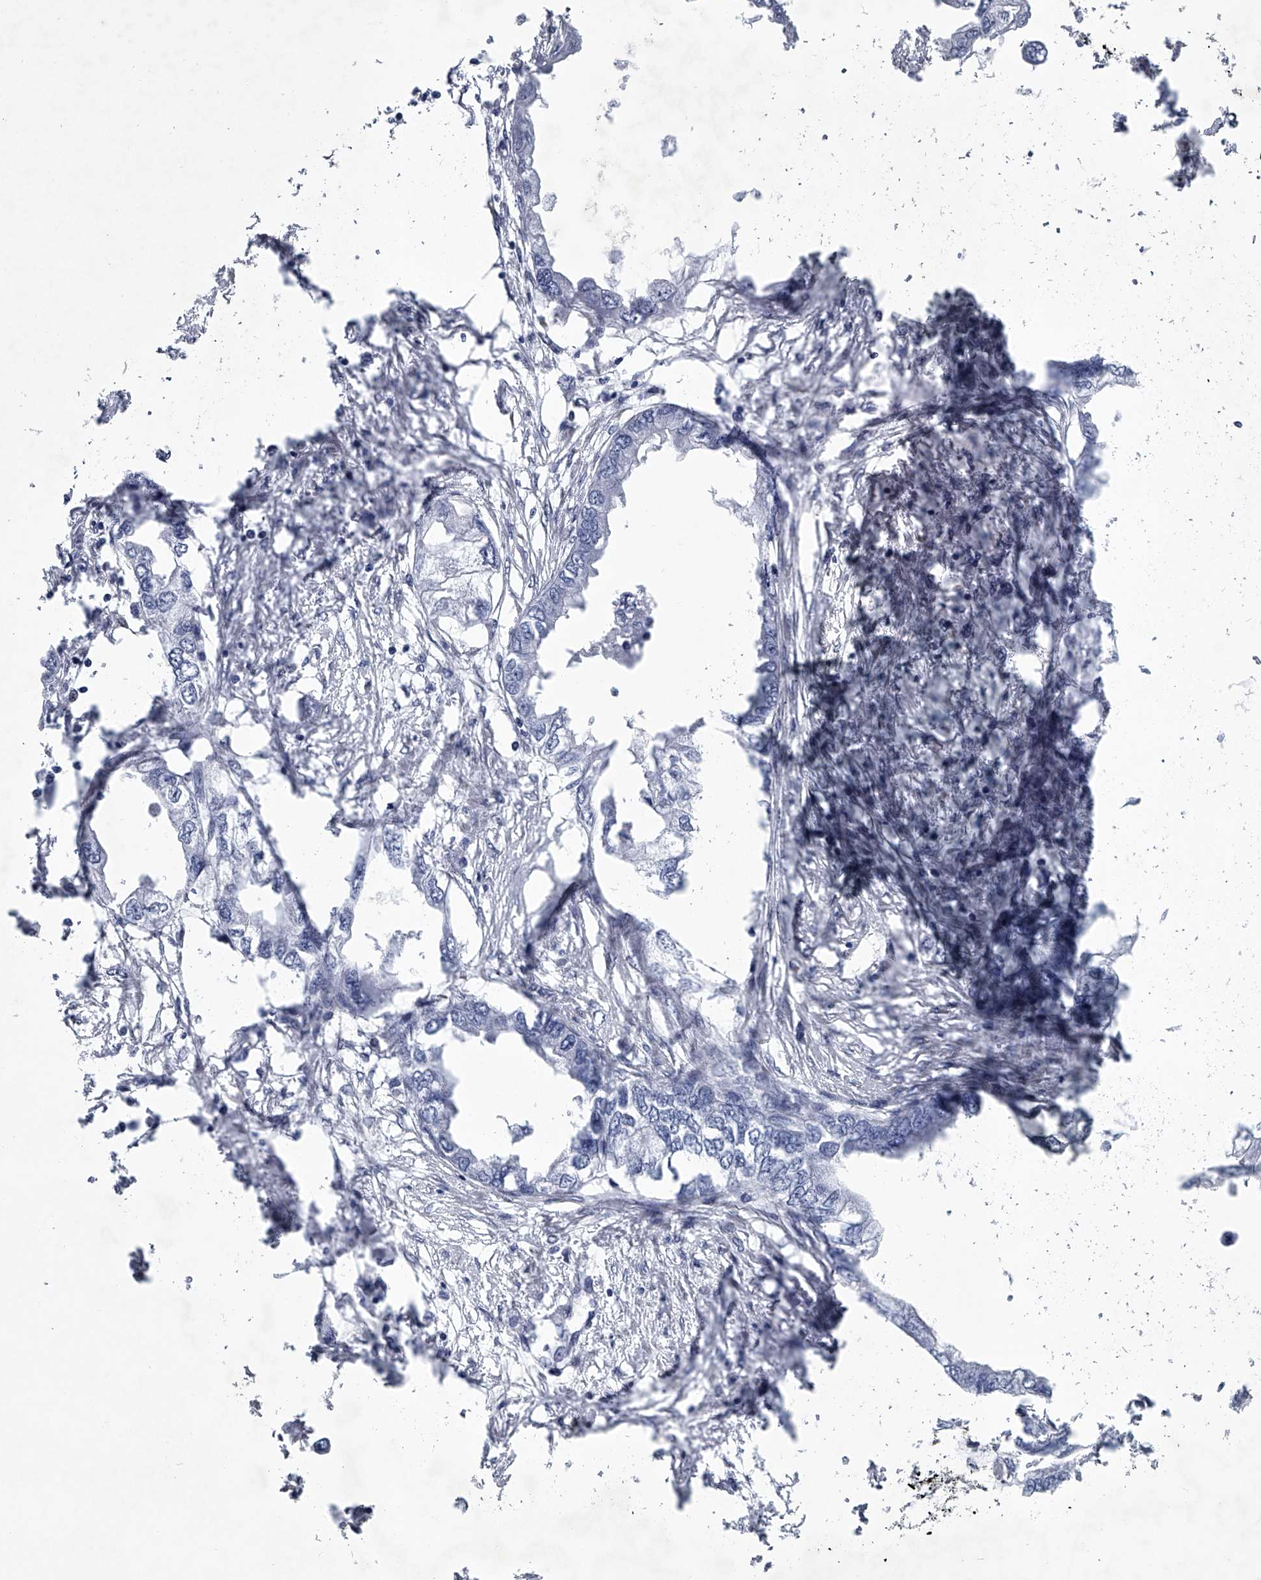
{"staining": {"intensity": "negative", "quantity": "none", "location": "none"}, "tissue": "endometrial cancer", "cell_type": "Tumor cells", "image_type": "cancer", "snomed": [{"axis": "morphology", "description": "Adenocarcinoma, NOS"}, {"axis": "morphology", "description": "Adenocarcinoma, metastatic, NOS"}, {"axis": "topography", "description": "Adipose tissue"}, {"axis": "topography", "description": "Endometrium"}], "caption": "This is an IHC photomicrograph of human metastatic adenocarcinoma (endometrial). There is no expression in tumor cells.", "gene": "PPP2R5D", "patient": {"sex": "female", "age": 67}}